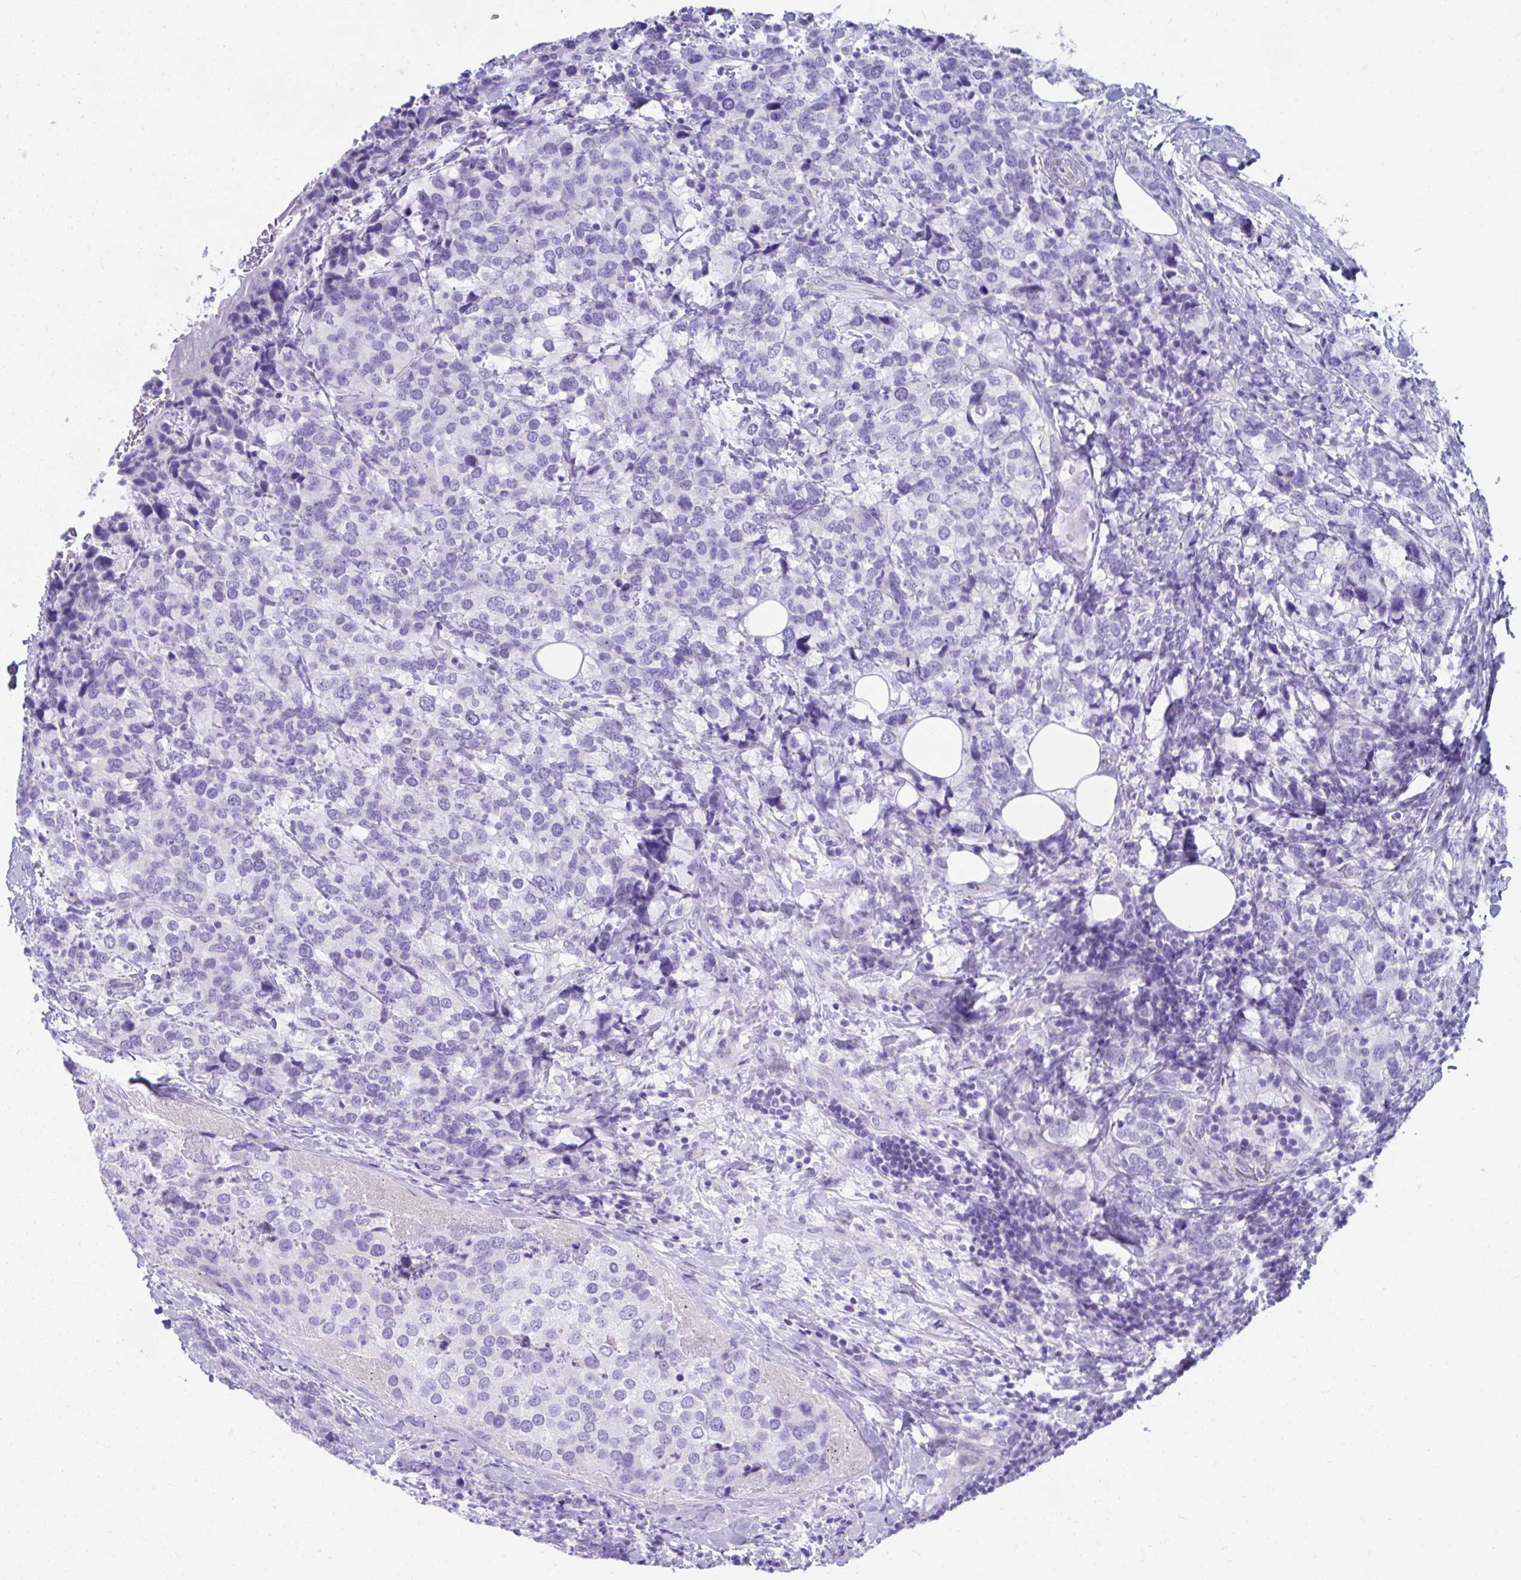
{"staining": {"intensity": "negative", "quantity": "none", "location": "none"}, "tissue": "breast cancer", "cell_type": "Tumor cells", "image_type": "cancer", "snomed": [{"axis": "morphology", "description": "Lobular carcinoma"}, {"axis": "topography", "description": "Breast"}], "caption": "Human breast cancer (lobular carcinoma) stained for a protein using immunohistochemistry (IHC) exhibits no positivity in tumor cells.", "gene": "ISL1", "patient": {"sex": "female", "age": 59}}